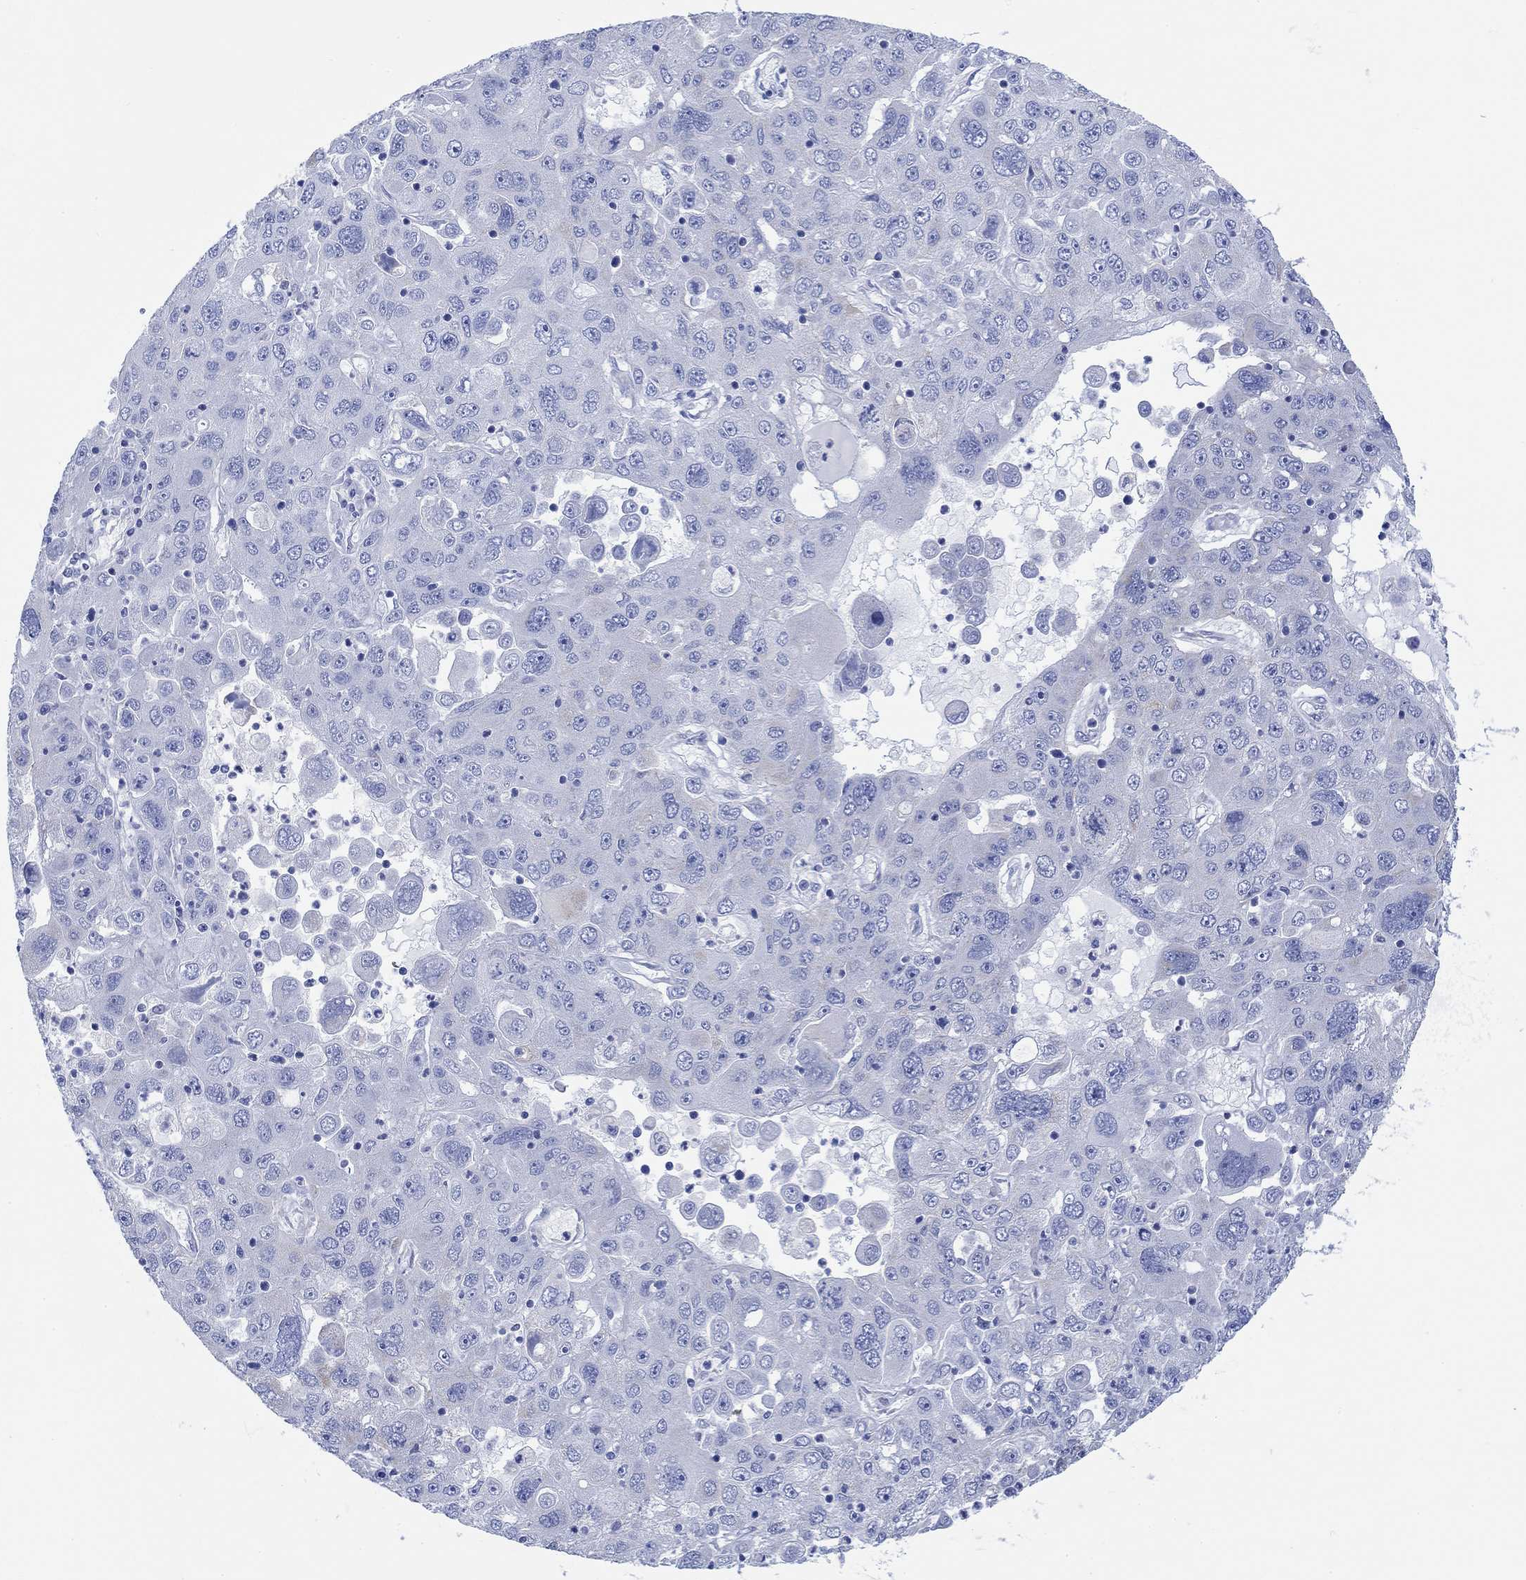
{"staining": {"intensity": "negative", "quantity": "none", "location": "none"}, "tissue": "stomach cancer", "cell_type": "Tumor cells", "image_type": "cancer", "snomed": [{"axis": "morphology", "description": "Adenocarcinoma, NOS"}, {"axis": "topography", "description": "Stomach"}], "caption": "Stomach cancer stained for a protein using immunohistochemistry (IHC) shows no staining tumor cells.", "gene": "REEP6", "patient": {"sex": "male", "age": 56}}